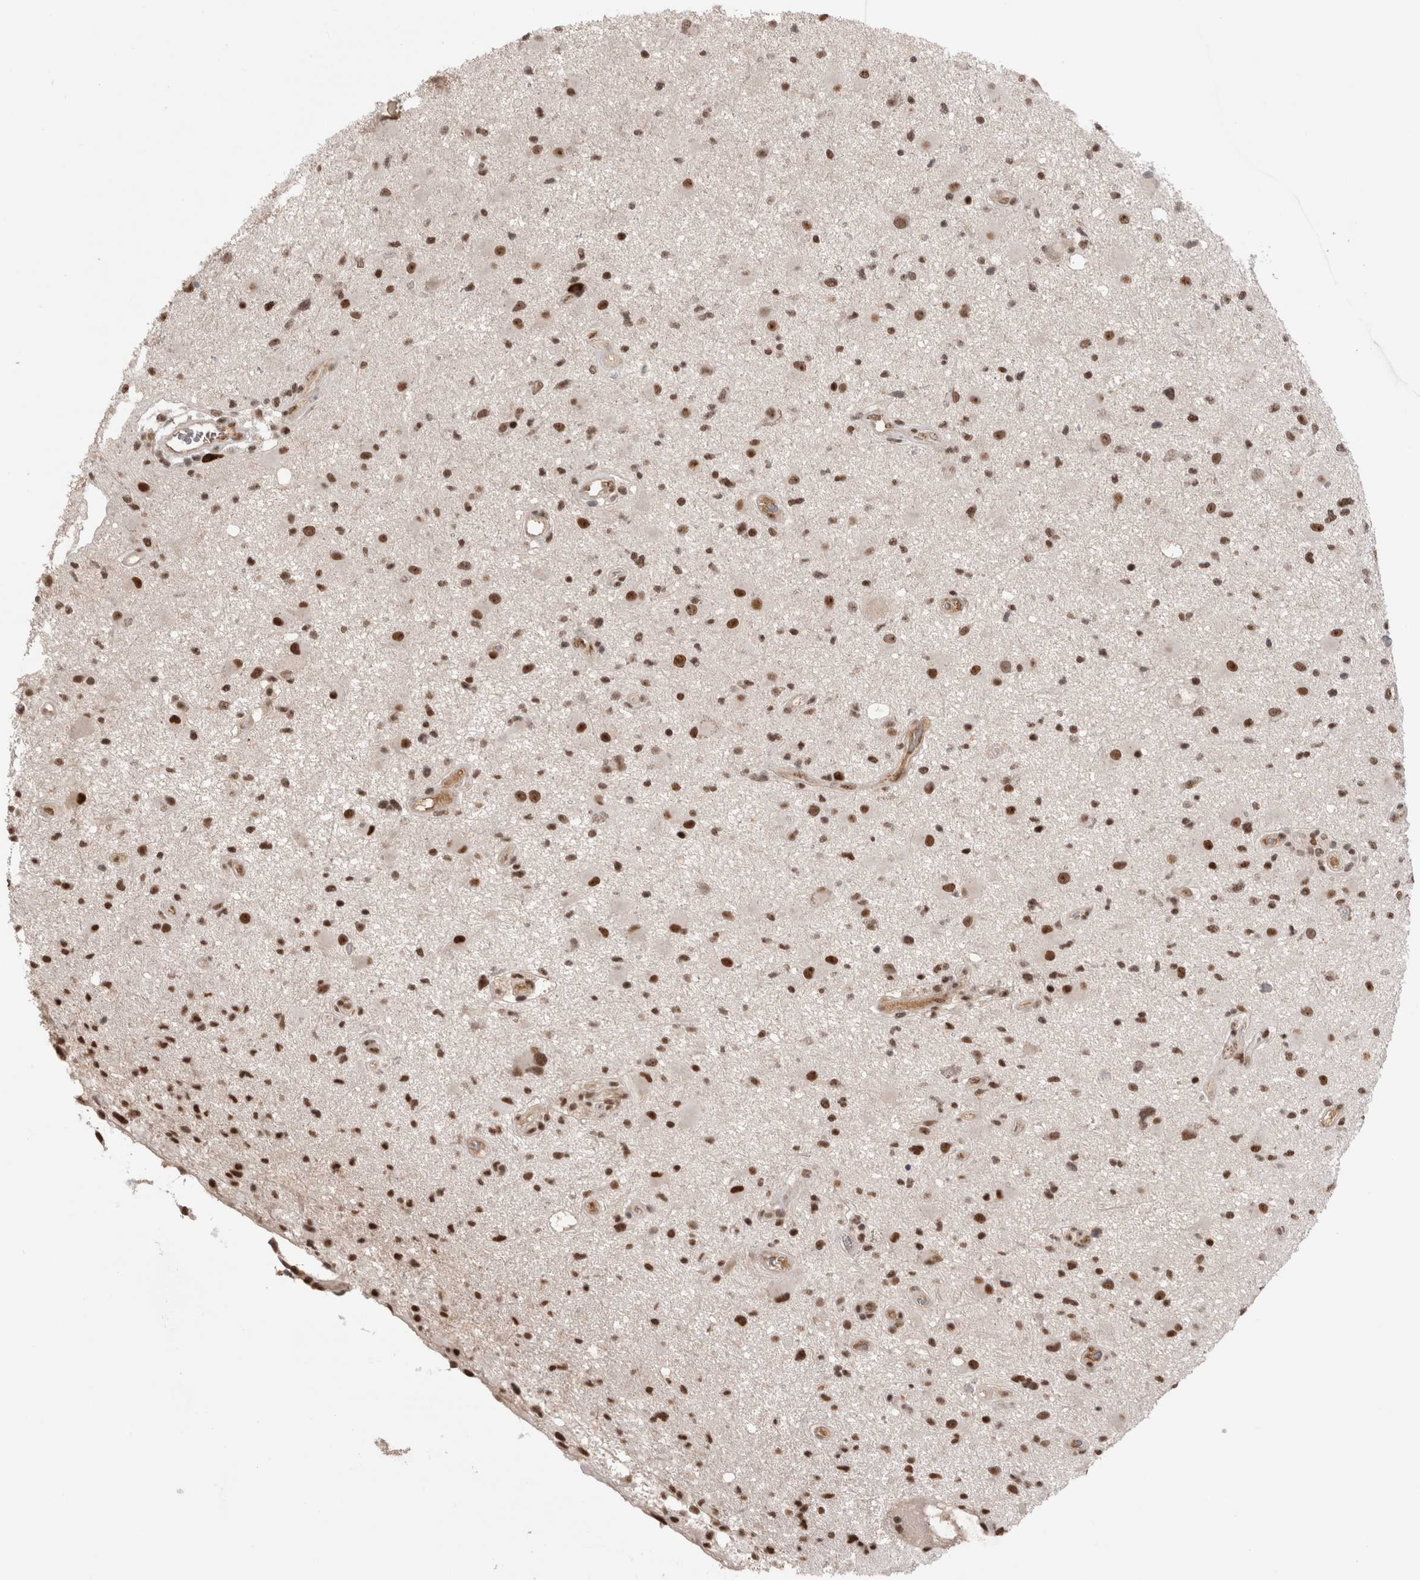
{"staining": {"intensity": "strong", "quantity": ">75%", "location": "nuclear"}, "tissue": "glioma", "cell_type": "Tumor cells", "image_type": "cancer", "snomed": [{"axis": "morphology", "description": "Glioma, malignant, High grade"}, {"axis": "topography", "description": "Brain"}], "caption": "A brown stain shows strong nuclear expression of a protein in human high-grade glioma (malignant) tumor cells. Using DAB (3,3'-diaminobenzidine) (brown) and hematoxylin (blue) stains, captured at high magnification using brightfield microscopy.", "gene": "ZNF24", "patient": {"sex": "male", "age": 33}}